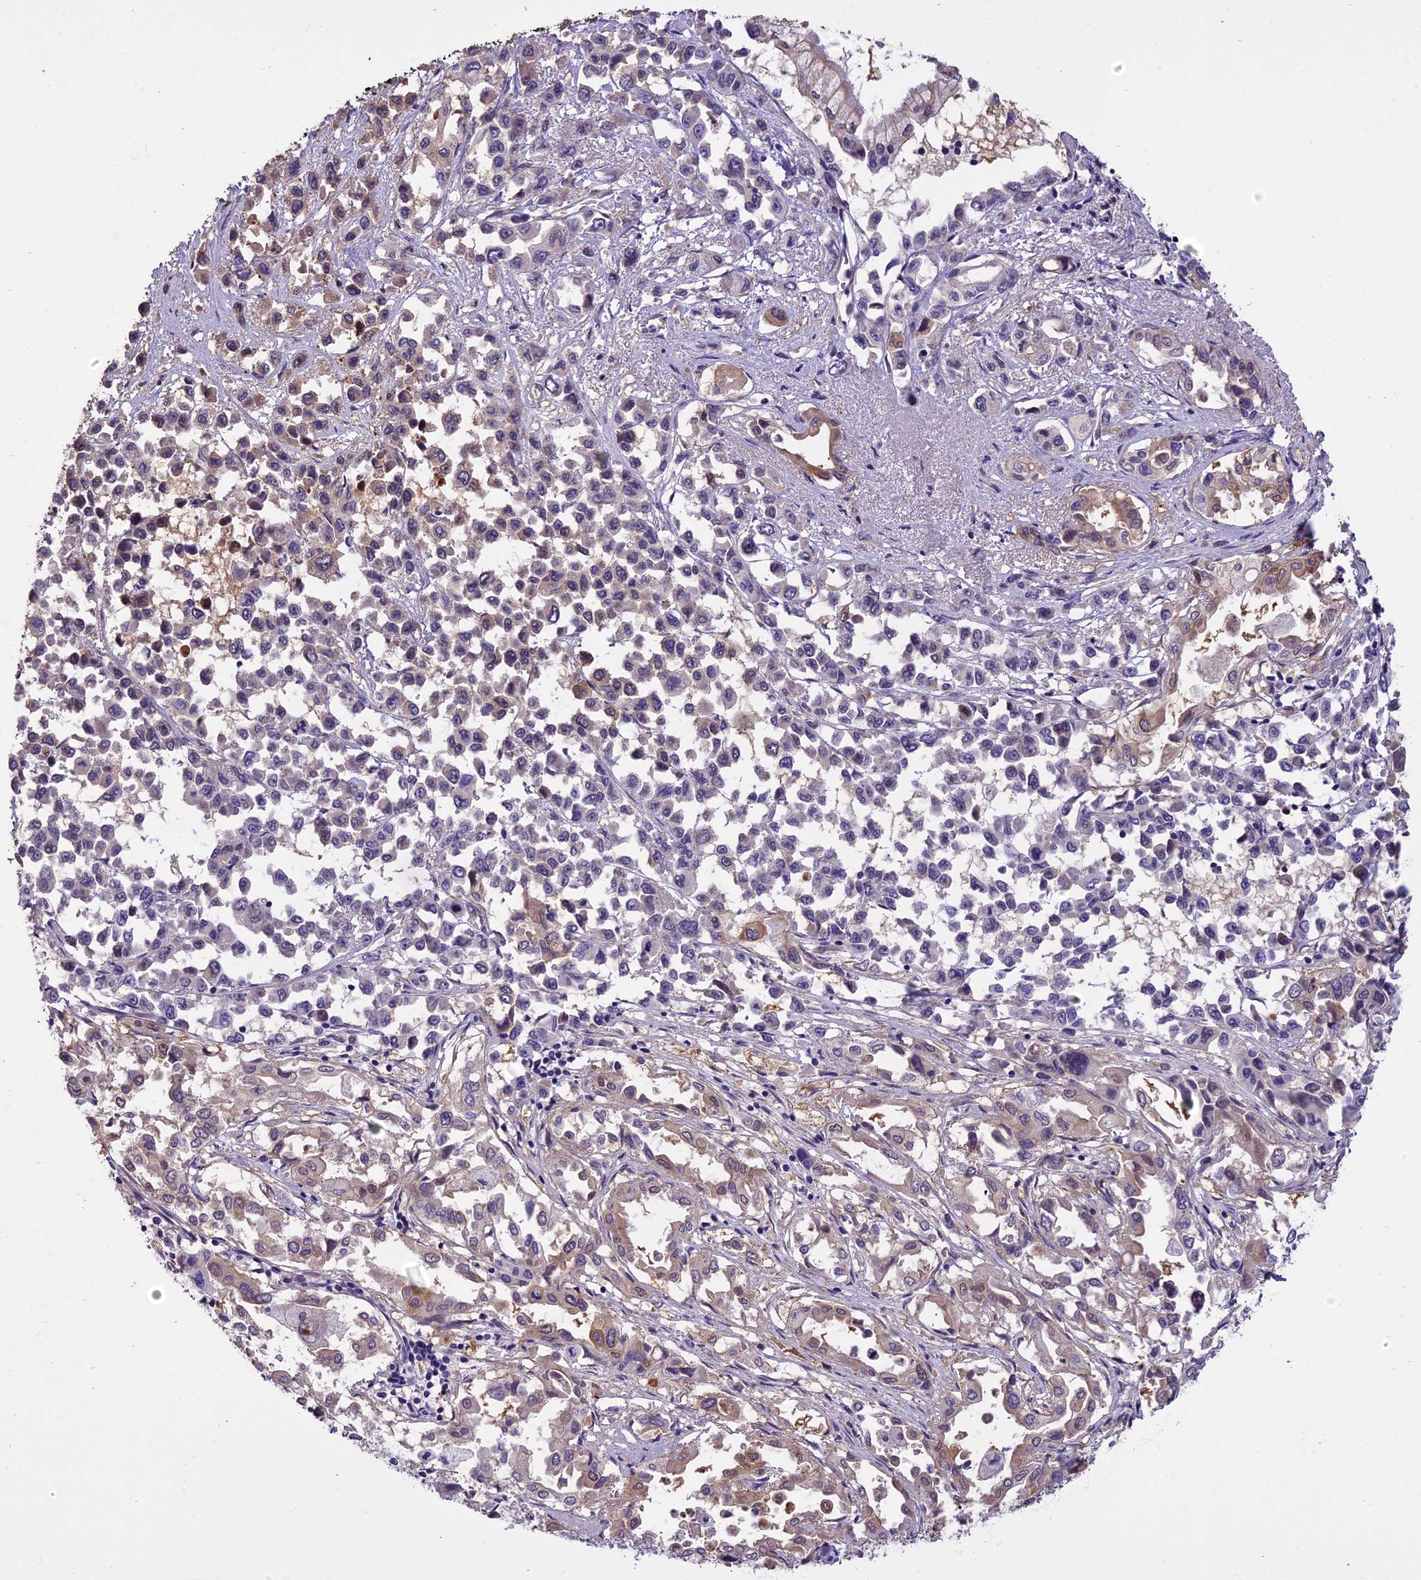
{"staining": {"intensity": "weak", "quantity": "<25%", "location": "cytoplasmic/membranous"}, "tissue": "pancreatic cancer", "cell_type": "Tumor cells", "image_type": "cancer", "snomed": [{"axis": "morphology", "description": "Adenocarcinoma, NOS"}, {"axis": "topography", "description": "Pancreas"}], "caption": "Tumor cells show no significant protein positivity in pancreatic cancer (adenocarcinoma). Brightfield microscopy of immunohistochemistry stained with DAB (3,3'-diaminobenzidine) (brown) and hematoxylin (blue), captured at high magnification.", "gene": "ENHO", "patient": {"sex": "male", "age": 92}}